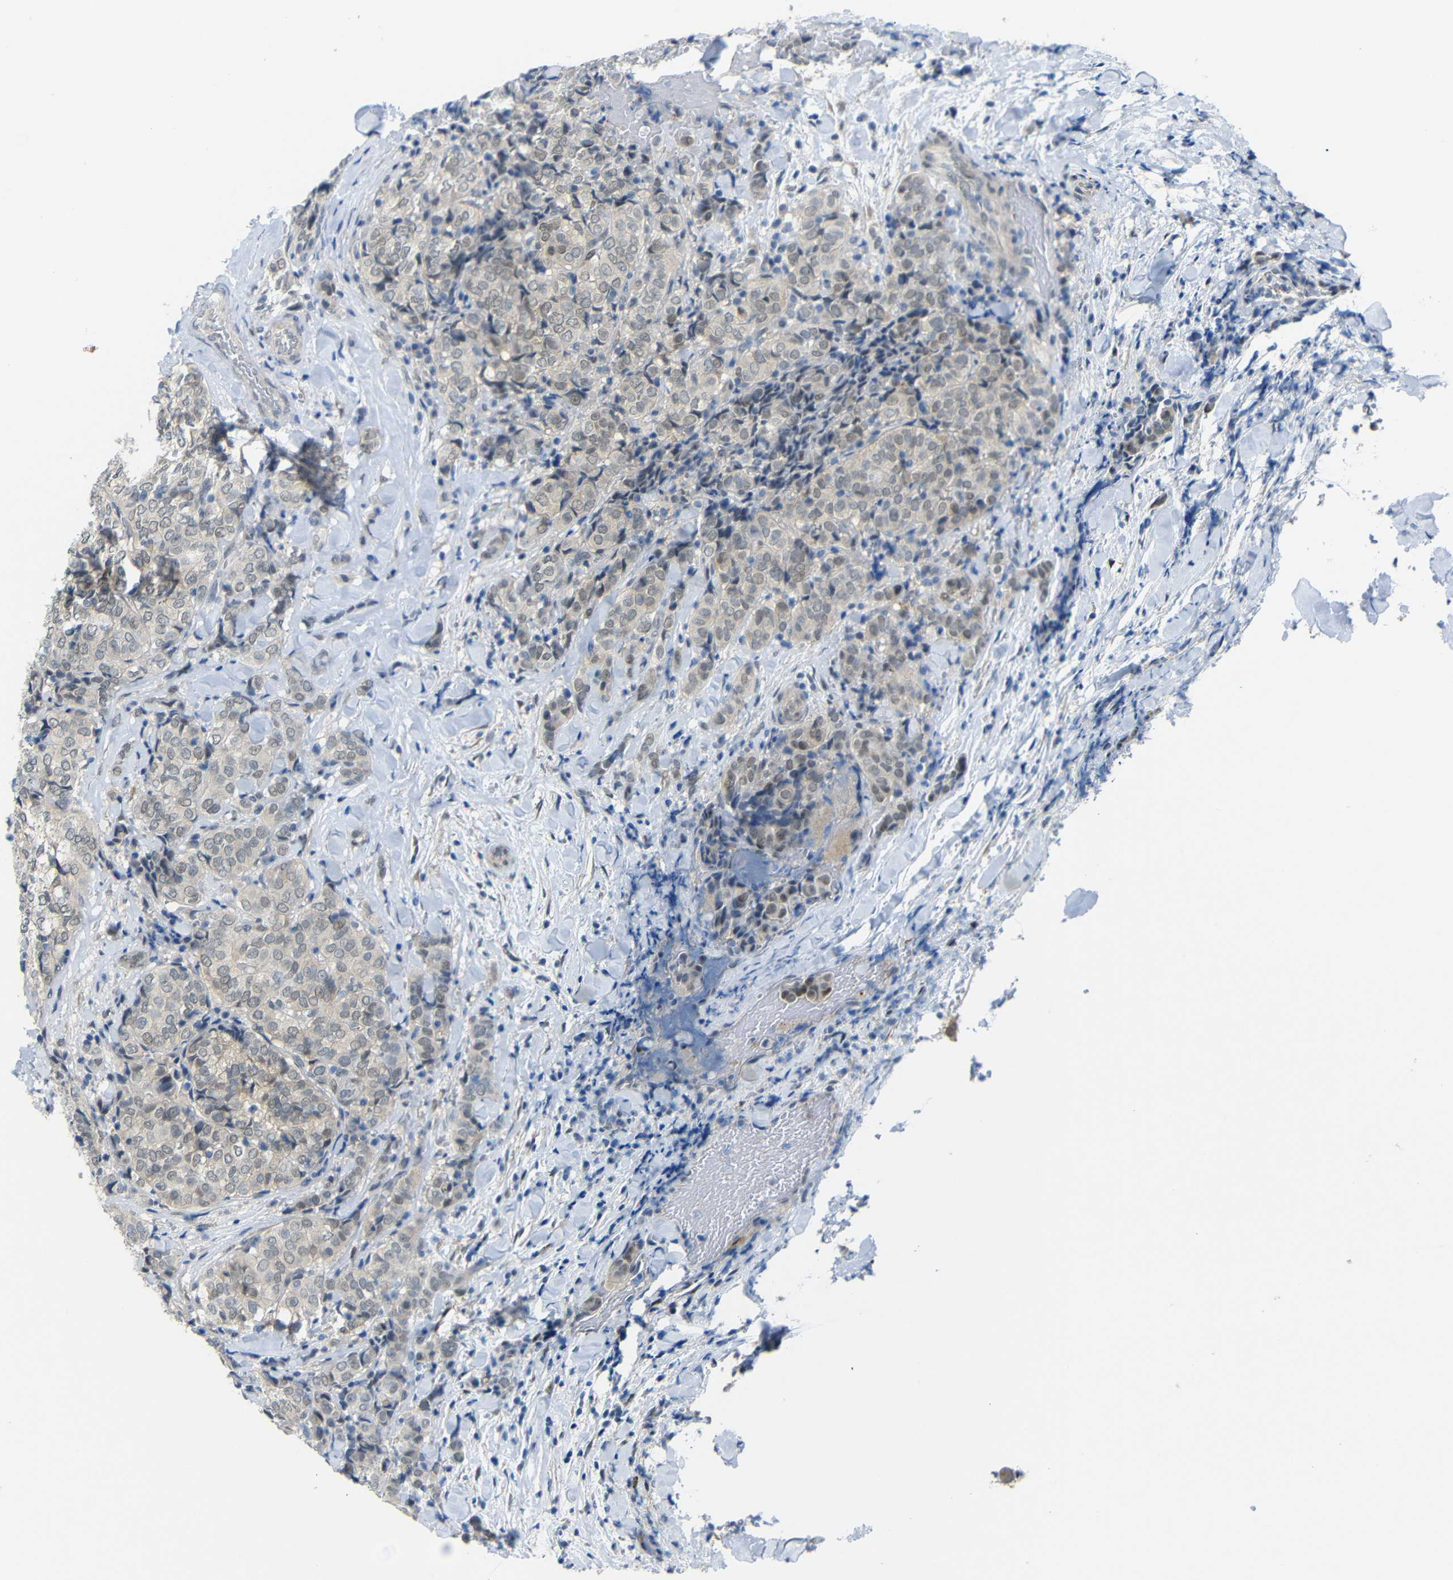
{"staining": {"intensity": "weak", "quantity": "25%-75%", "location": "nuclear"}, "tissue": "thyroid cancer", "cell_type": "Tumor cells", "image_type": "cancer", "snomed": [{"axis": "morphology", "description": "Normal tissue, NOS"}, {"axis": "morphology", "description": "Papillary adenocarcinoma, NOS"}, {"axis": "topography", "description": "Thyroid gland"}], "caption": "This is an image of immunohistochemistry staining of papillary adenocarcinoma (thyroid), which shows weak positivity in the nuclear of tumor cells.", "gene": "GPR158", "patient": {"sex": "female", "age": 30}}